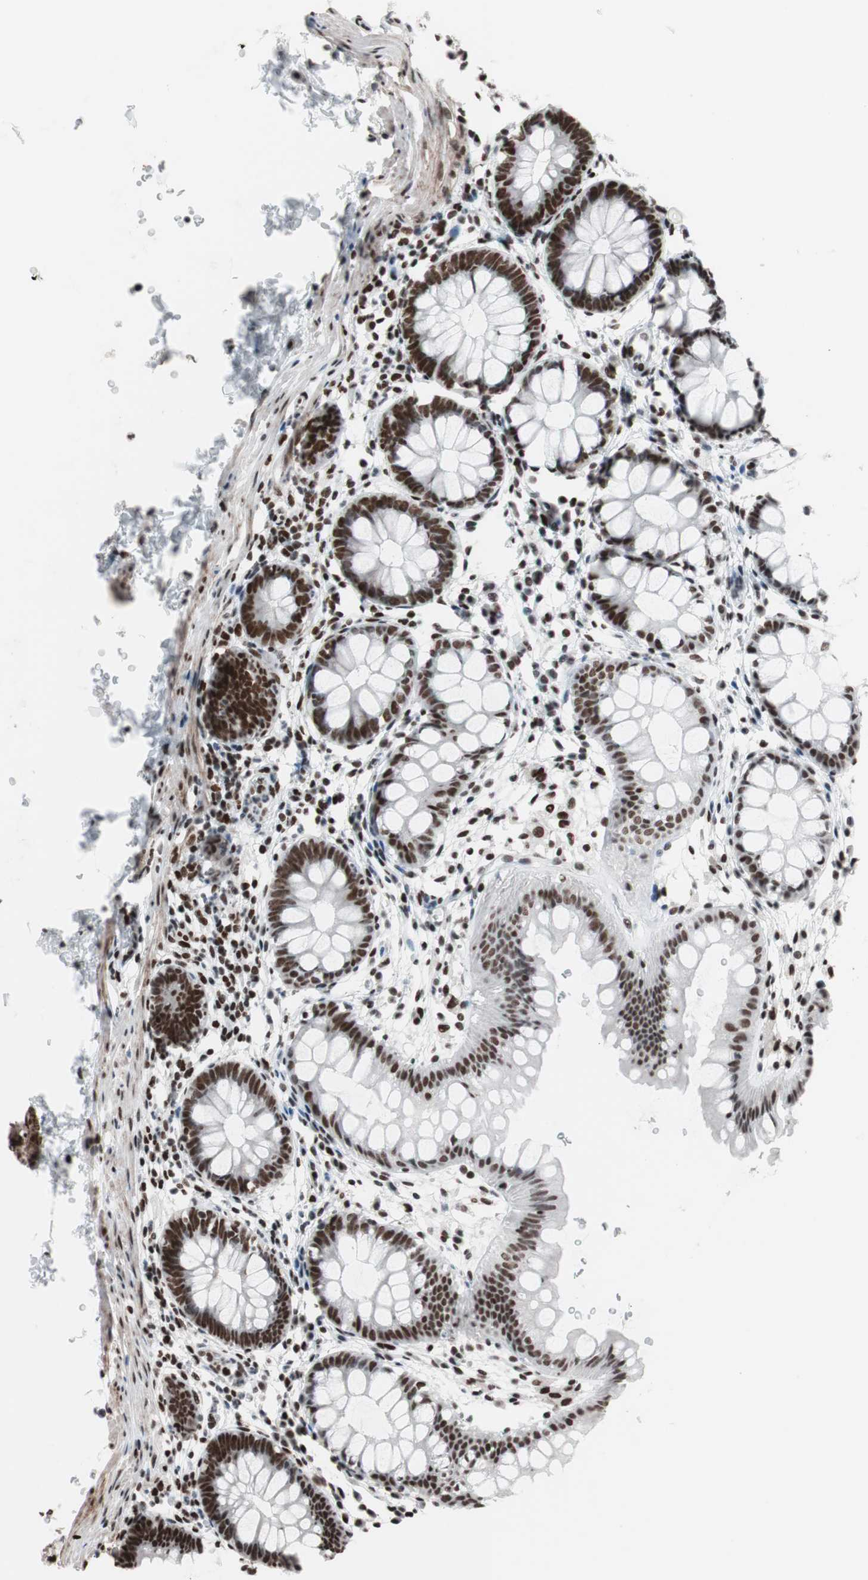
{"staining": {"intensity": "moderate", "quantity": ">75%", "location": "nuclear"}, "tissue": "rectum", "cell_type": "Glandular cells", "image_type": "normal", "snomed": [{"axis": "morphology", "description": "Normal tissue, NOS"}, {"axis": "topography", "description": "Rectum"}], "caption": "DAB (3,3'-diaminobenzidine) immunohistochemical staining of unremarkable human rectum shows moderate nuclear protein positivity in approximately >75% of glandular cells.", "gene": "ARID1A", "patient": {"sex": "female", "age": 24}}